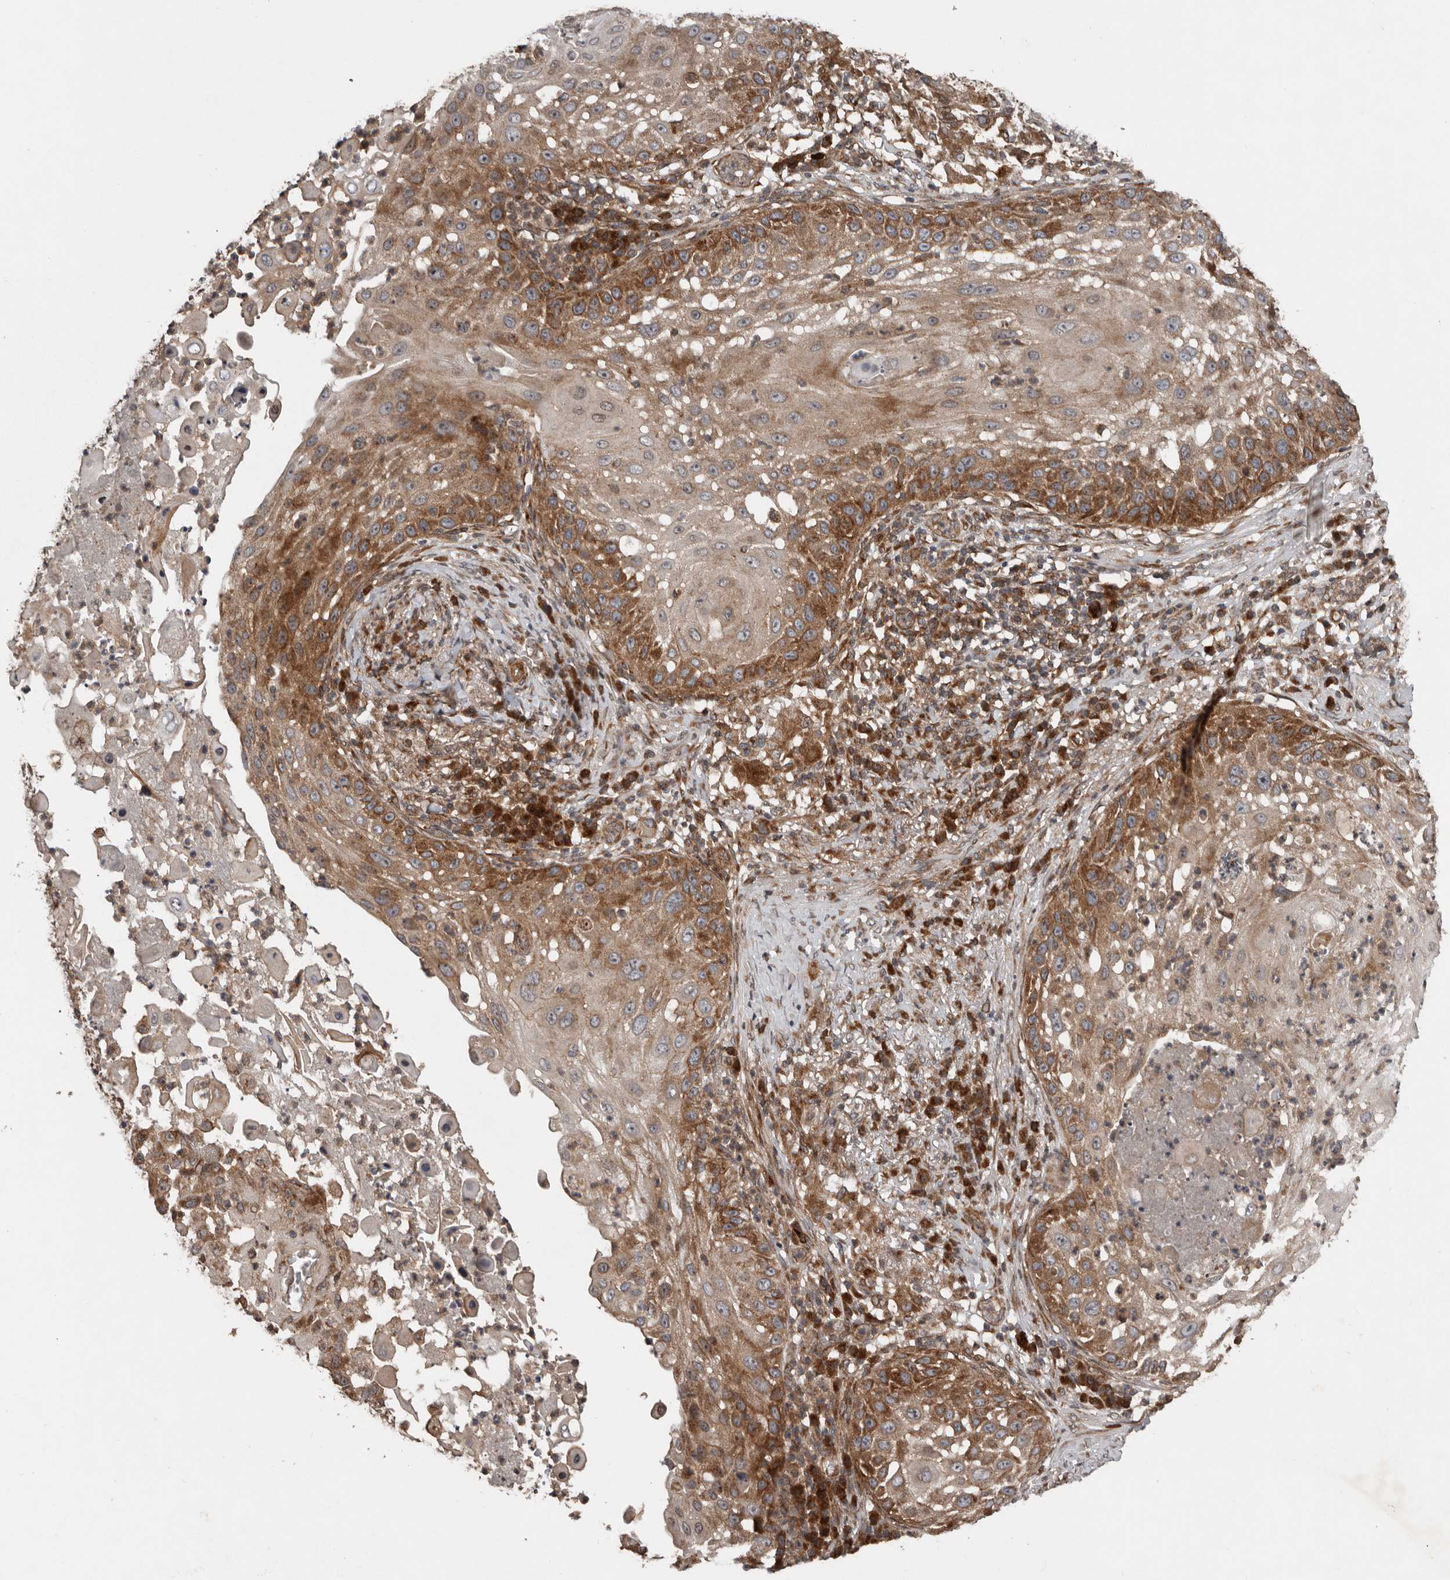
{"staining": {"intensity": "moderate", "quantity": ">75%", "location": "cytoplasmic/membranous"}, "tissue": "skin cancer", "cell_type": "Tumor cells", "image_type": "cancer", "snomed": [{"axis": "morphology", "description": "Squamous cell carcinoma, NOS"}, {"axis": "topography", "description": "Skin"}], "caption": "A medium amount of moderate cytoplasmic/membranous expression is identified in about >75% of tumor cells in skin cancer (squamous cell carcinoma) tissue. Nuclei are stained in blue.", "gene": "CCDC190", "patient": {"sex": "female", "age": 44}}